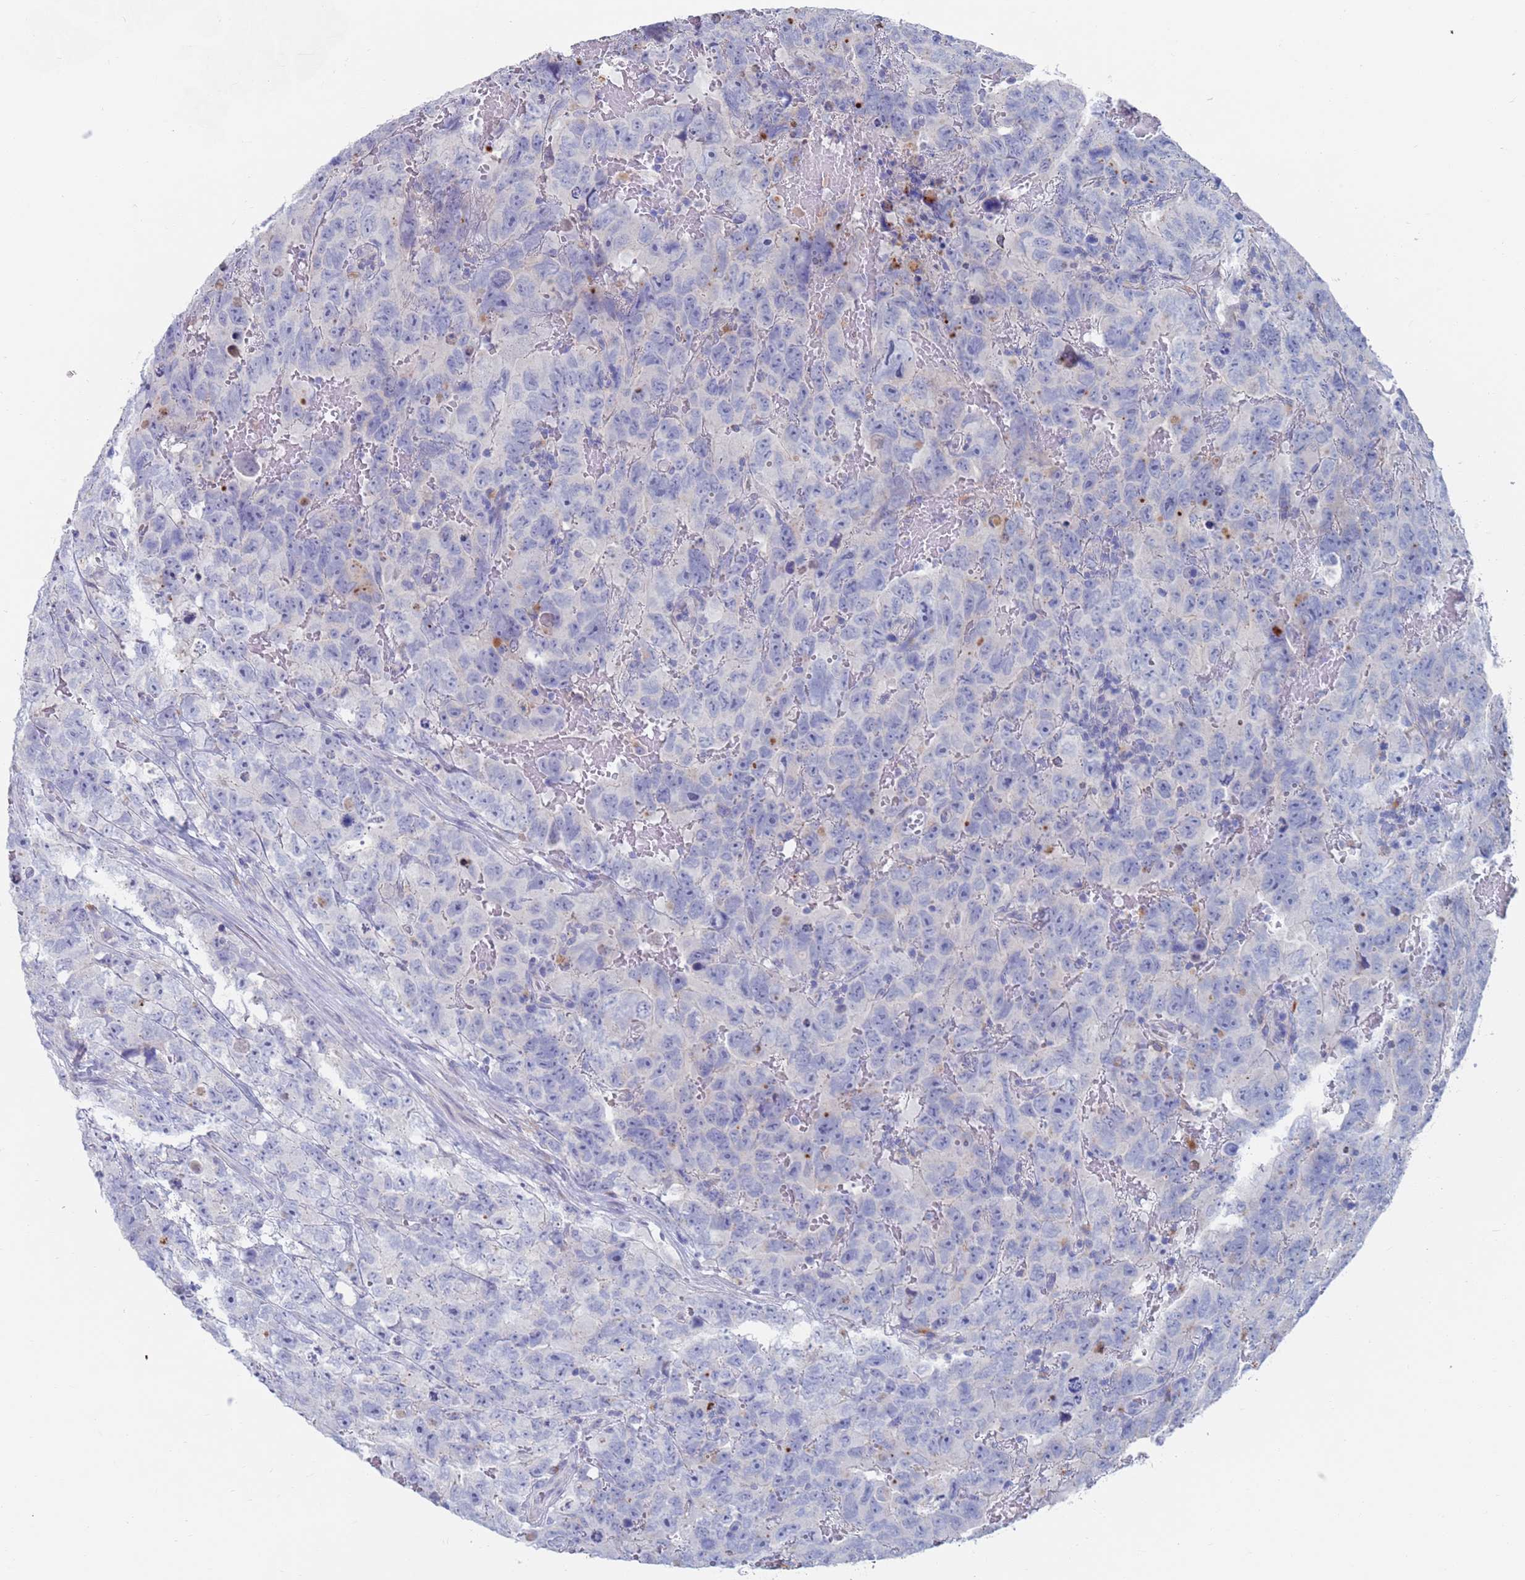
{"staining": {"intensity": "negative", "quantity": "none", "location": "none"}, "tissue": "testis cancer", "cell_type": "Tumor cells", "image_type": "cancer", "snomed": [{"axis": "morphology", "description": "Carcinoma, Embryonal, NOS"}, {"axis": "topography", "description": "Testis"}], "caption": "Image shows no protein positivity in tumor cells of testis cancer (embryonal carcinoma) tissue.", "gene": "FUCA1", "patient": {"sex": "male", "age": 45}}